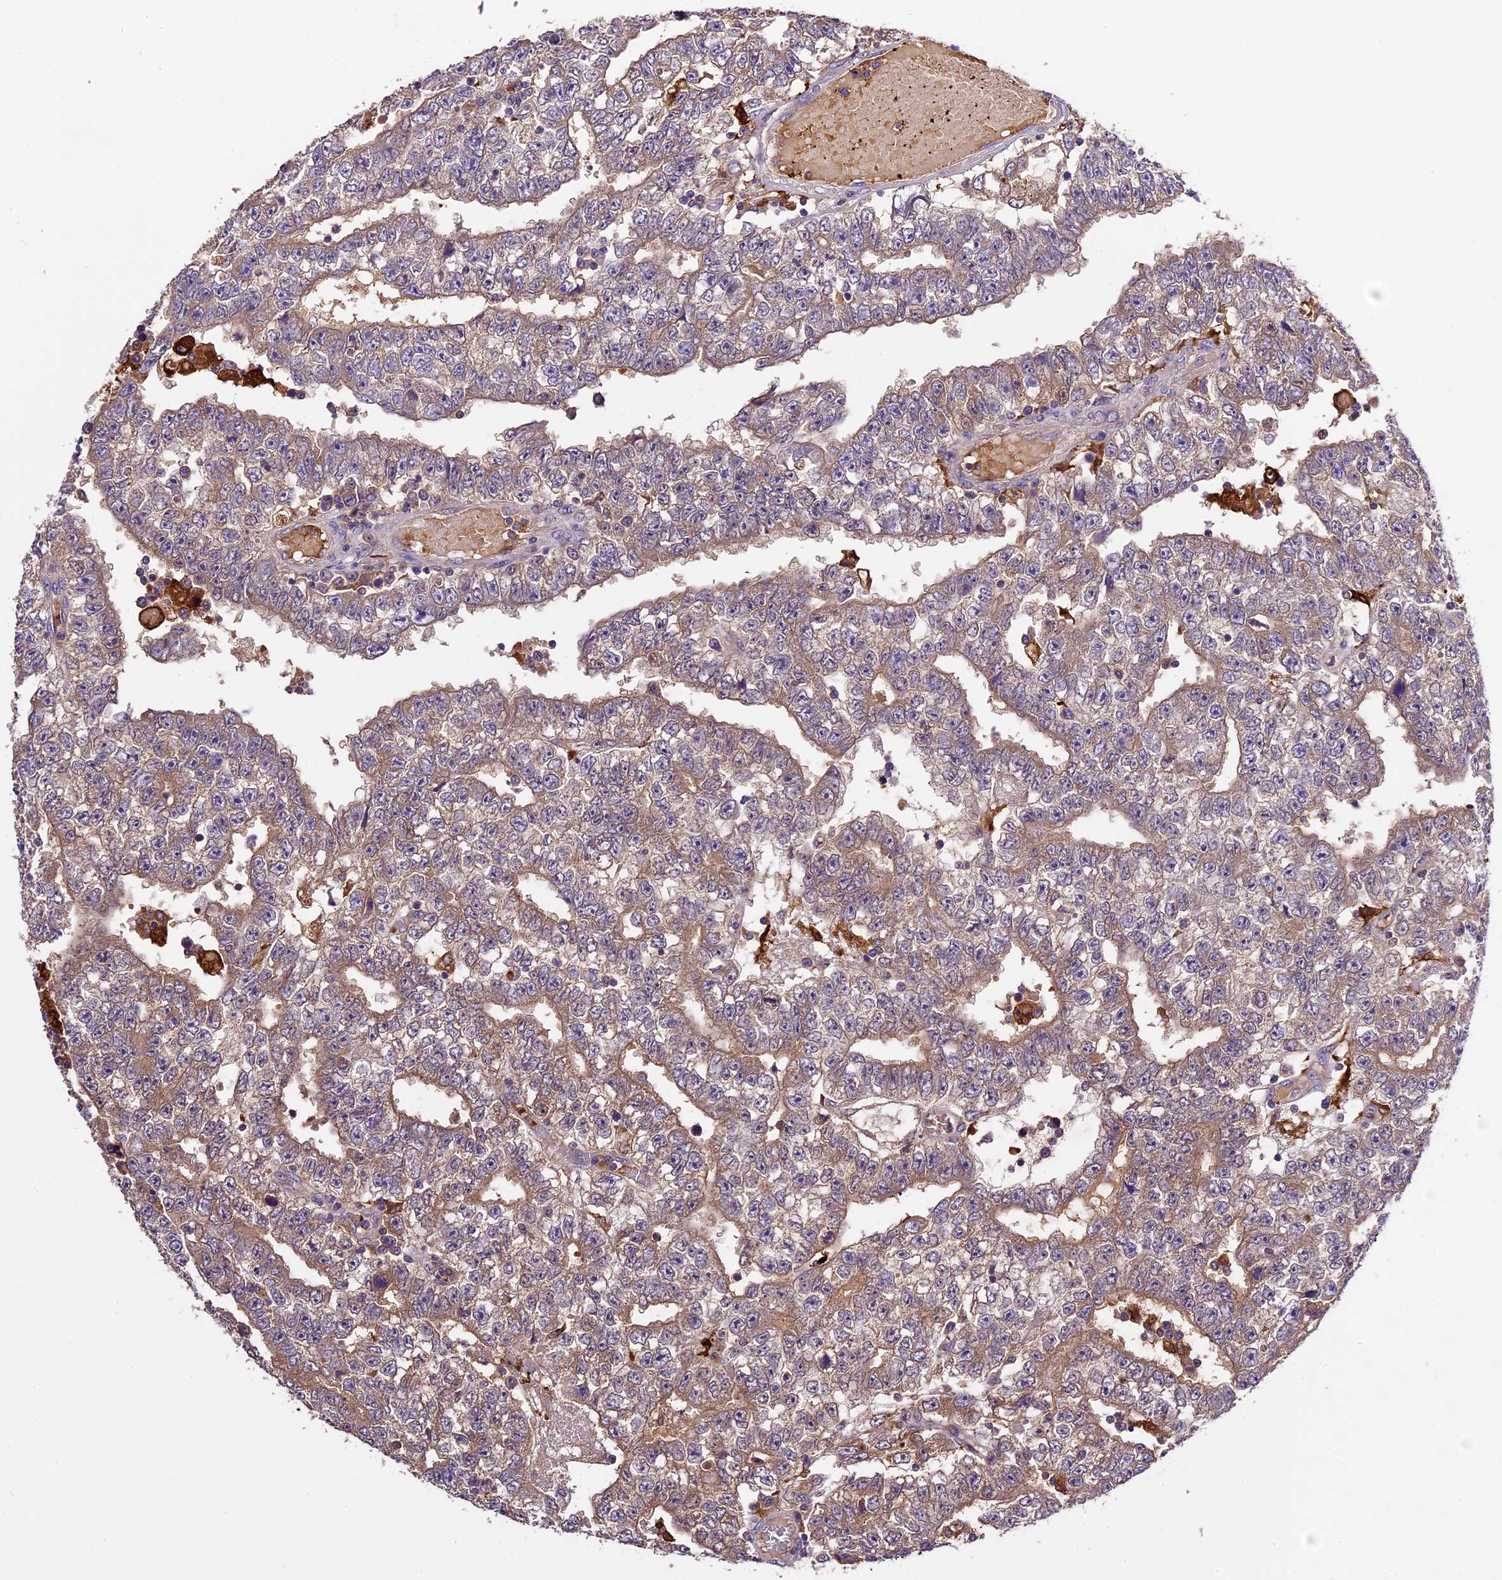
{"staining": {"intensity": "weak", "quantity": "25%-75%", "location": "cytoplasmic/membranous"}, "tissue": "testis cancer", "cell_type": "Tumor cells", "image_type": "cancer", "snomed": [{"axis": "morphology", "description": "Carcinoma, Embryonal, NOS"}, {"axis": "topography", "description": "Testis"}], "caption": "Immunohistochemical staining of human testis cancer reveals low levels of weak cytoplasmic/membranous positivity in about 25%-75% of tumor cells.", "gene": "CILP2", "patient": {"sex": "male", "age": 25}}